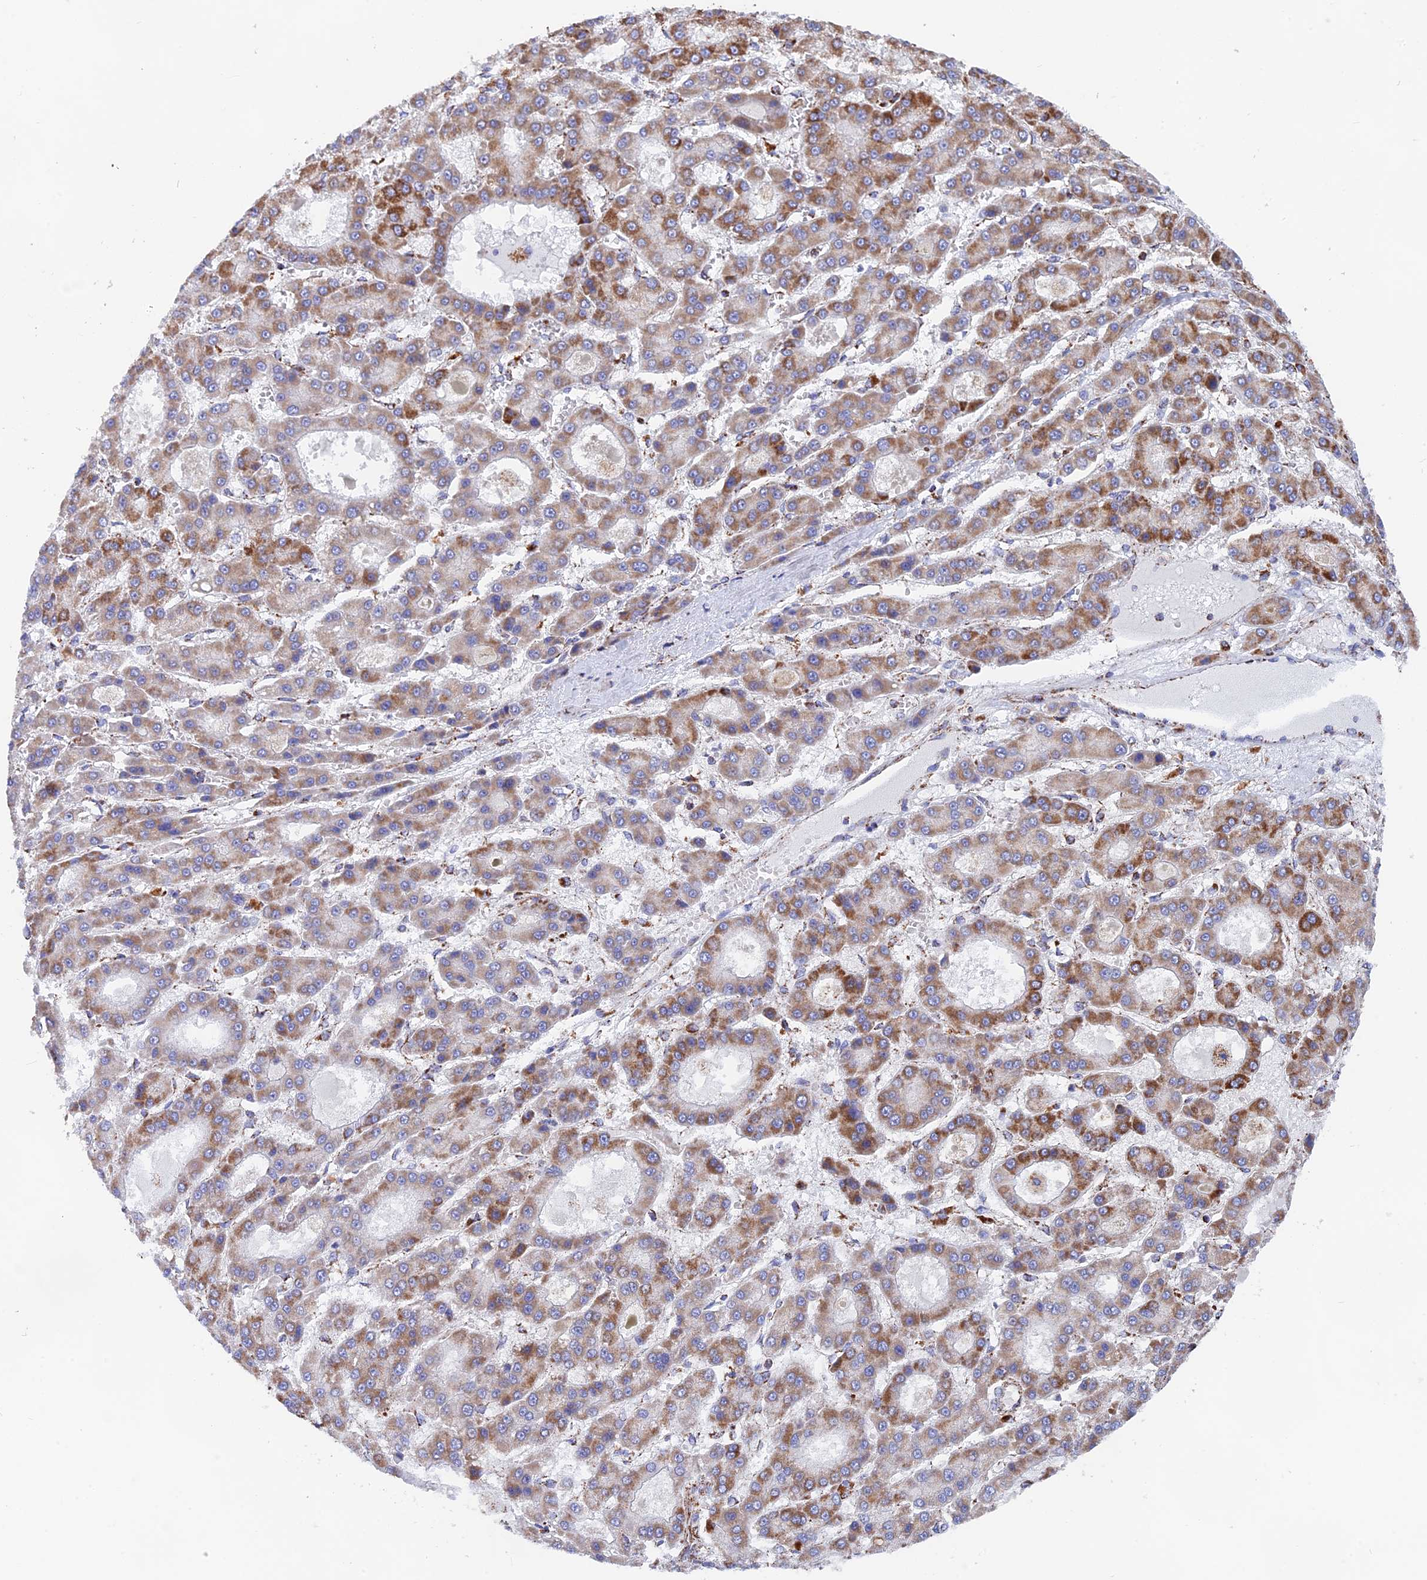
{"staining": {"intensity": "moderate", "quantity": "25%-75%", "location": "cytoplasmic/membranous"}, "tissue": "liver cancer", "cell_type": "Tumor cells", "image_type": "cancer", "snomed": [{"axis": "morphology", "description": "Carcinoma, Hepatocellular, NOS"}, {"axis": "topography", "description": "Liver"}], "caption": "Protein staining exhibits moderate cytoplasmic/membranous positivity in approximately 25%-75% of tumor cells in liver cancer (hepatocellular carcinoma).", "gene": "NDUFA5", "patient": {"sex": "male", "age": 70}}